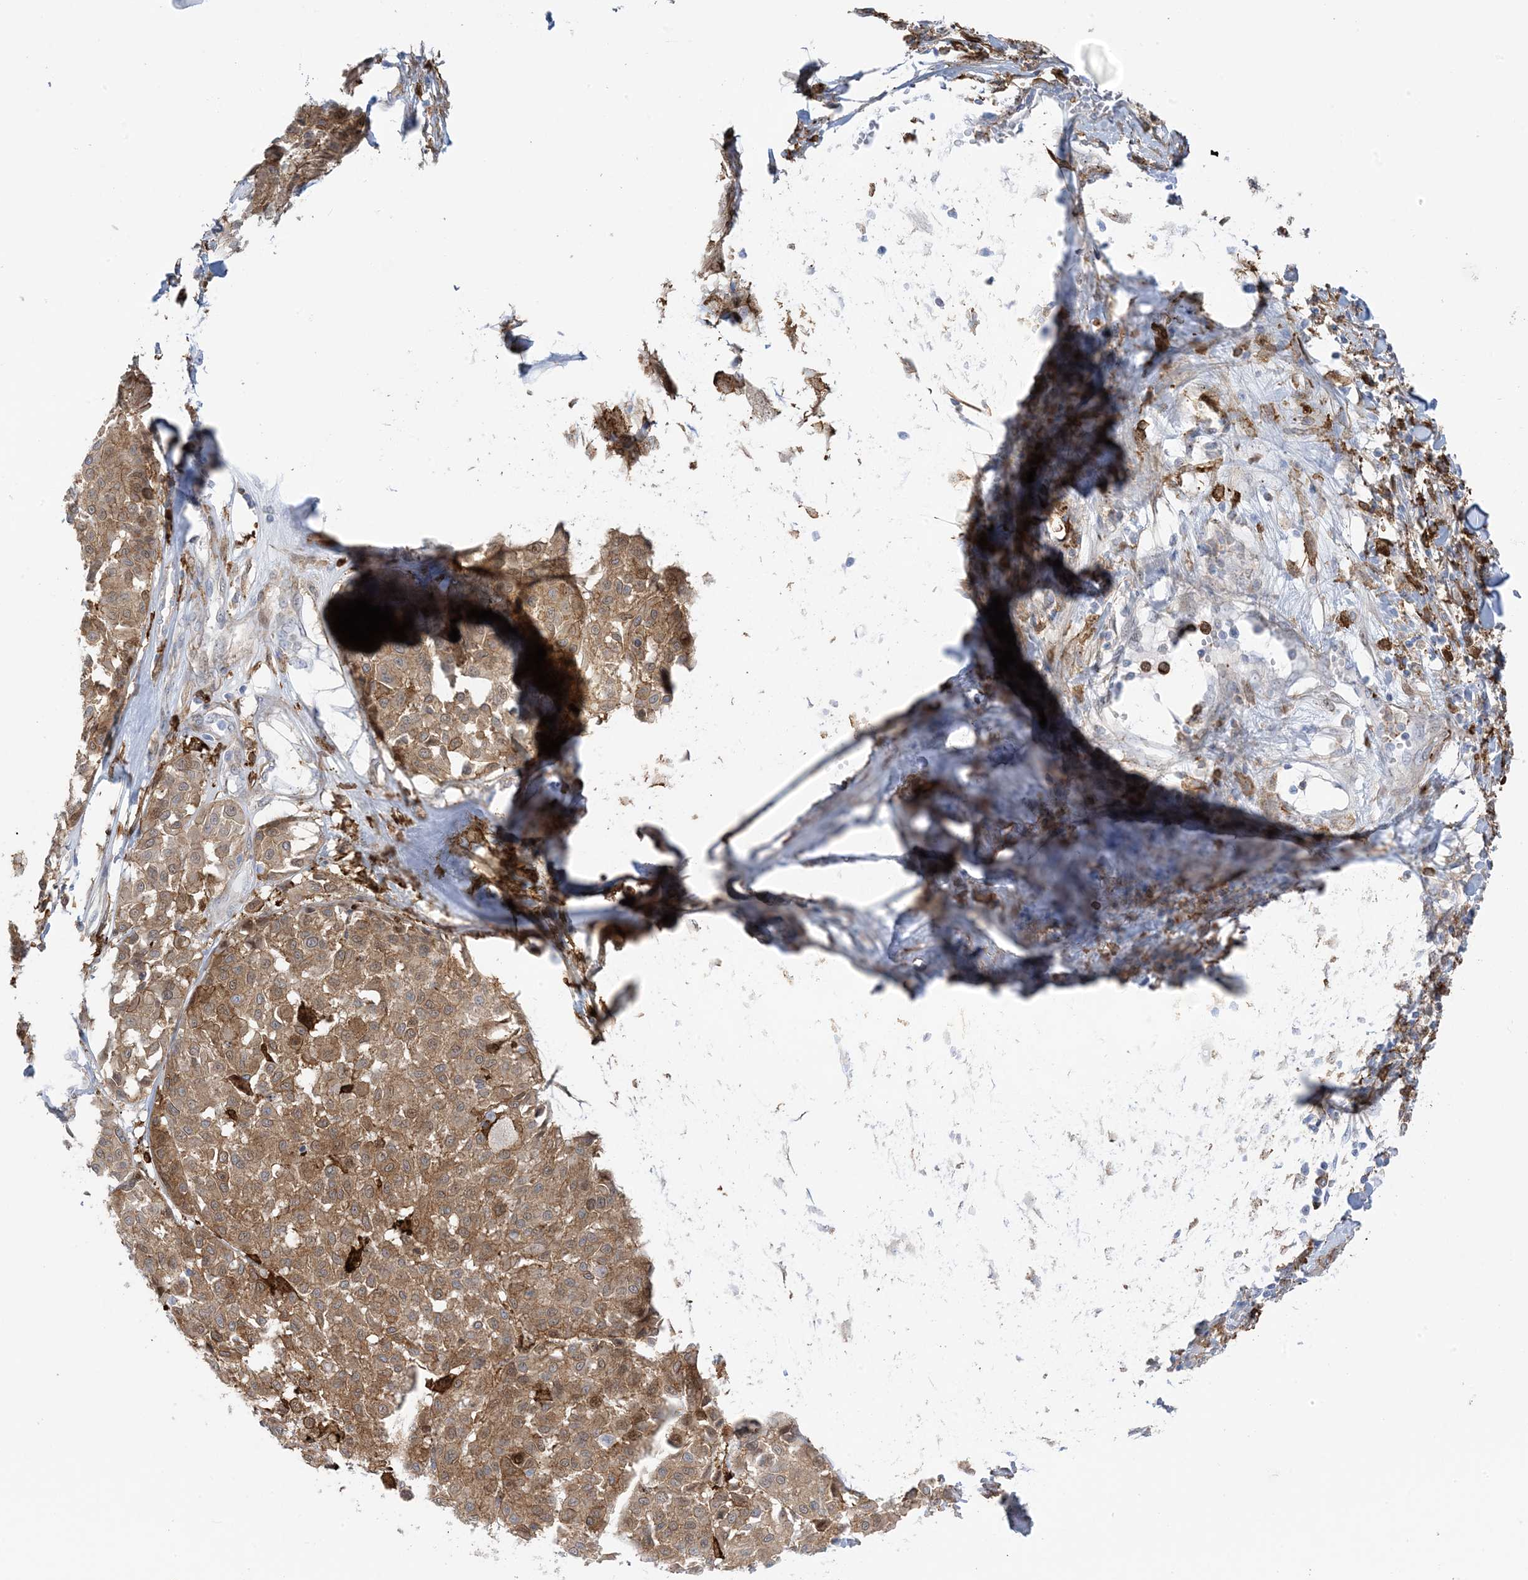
{"staining": {"intensity": "moderate", "quantity": ">75%", "location": "cytoplasmic/membranous"}, "tissue": "melanoma", "cell_type": "Tumor cells", "image_type": "cancer", "snomed": [{"axis": "morphology", "description": "Malignant melanoma, Metastatic site"}, {"axis": "topography", "description": "Soft tissue"}], "caption": "Immunohistochemistry histopathology image of malignant melanoma (metastatic site) stained for a protein (brown), which reveals medium levels of moderate cytoplasmic/membranous expression in about >75% of tumor cells.", "gene": "ICMT", "patient": {"sex": "male", "age": 41}}